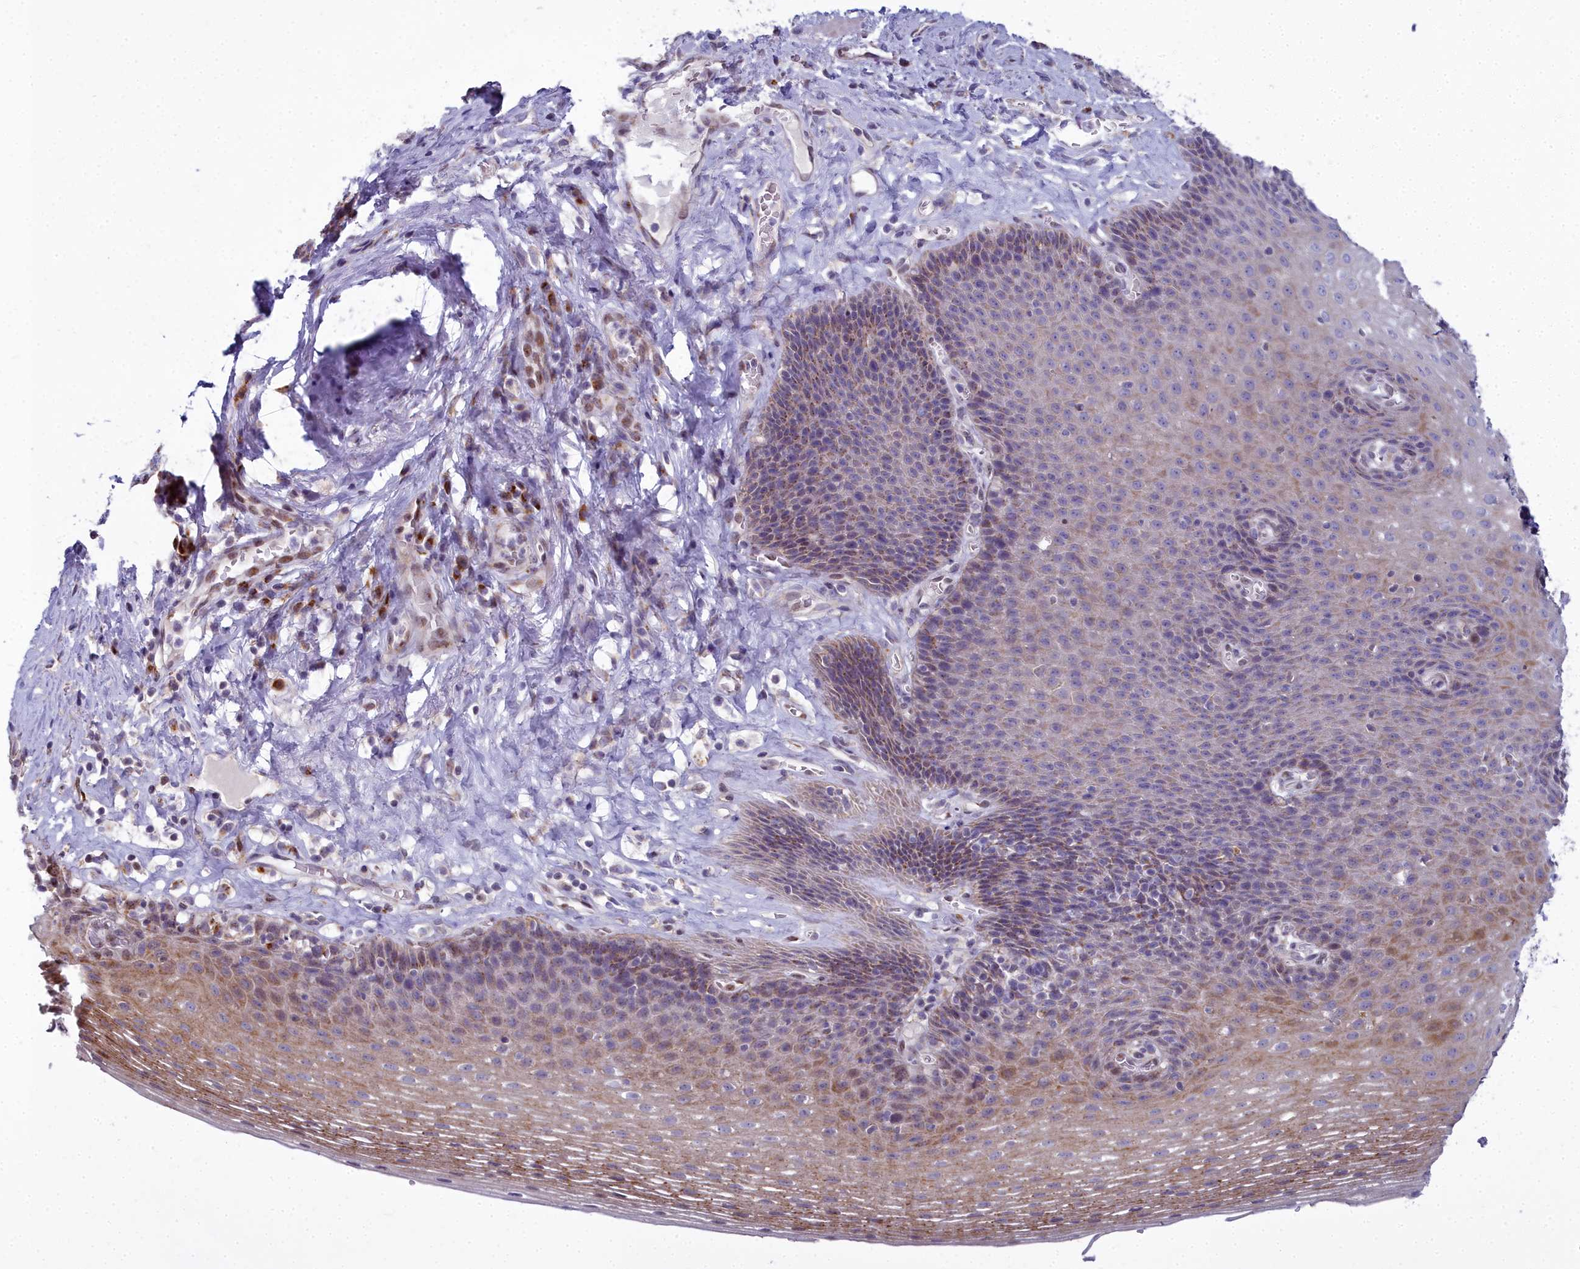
{"staining": {"intensity": "moderate", "quantity": "25%-75%", "location": "cytoplasmic/membranous"}, "tissue": "esophagus", "cell_type": "Squamous epithelial cells", "image_type": "normal", "snomed": [{"axis": "morphology", "description": "Normal tissue, NOS"}, {"axis": "topography", "description": "Esophagus"}], "caption": "A micrograph of human esophagus stained for a protein demonstrates moderate cytoplasmic/membranous brown staining in squamous epithelial cells.", "gene": "WDPCP", "patient": {"sex": "female", "age": 66}}